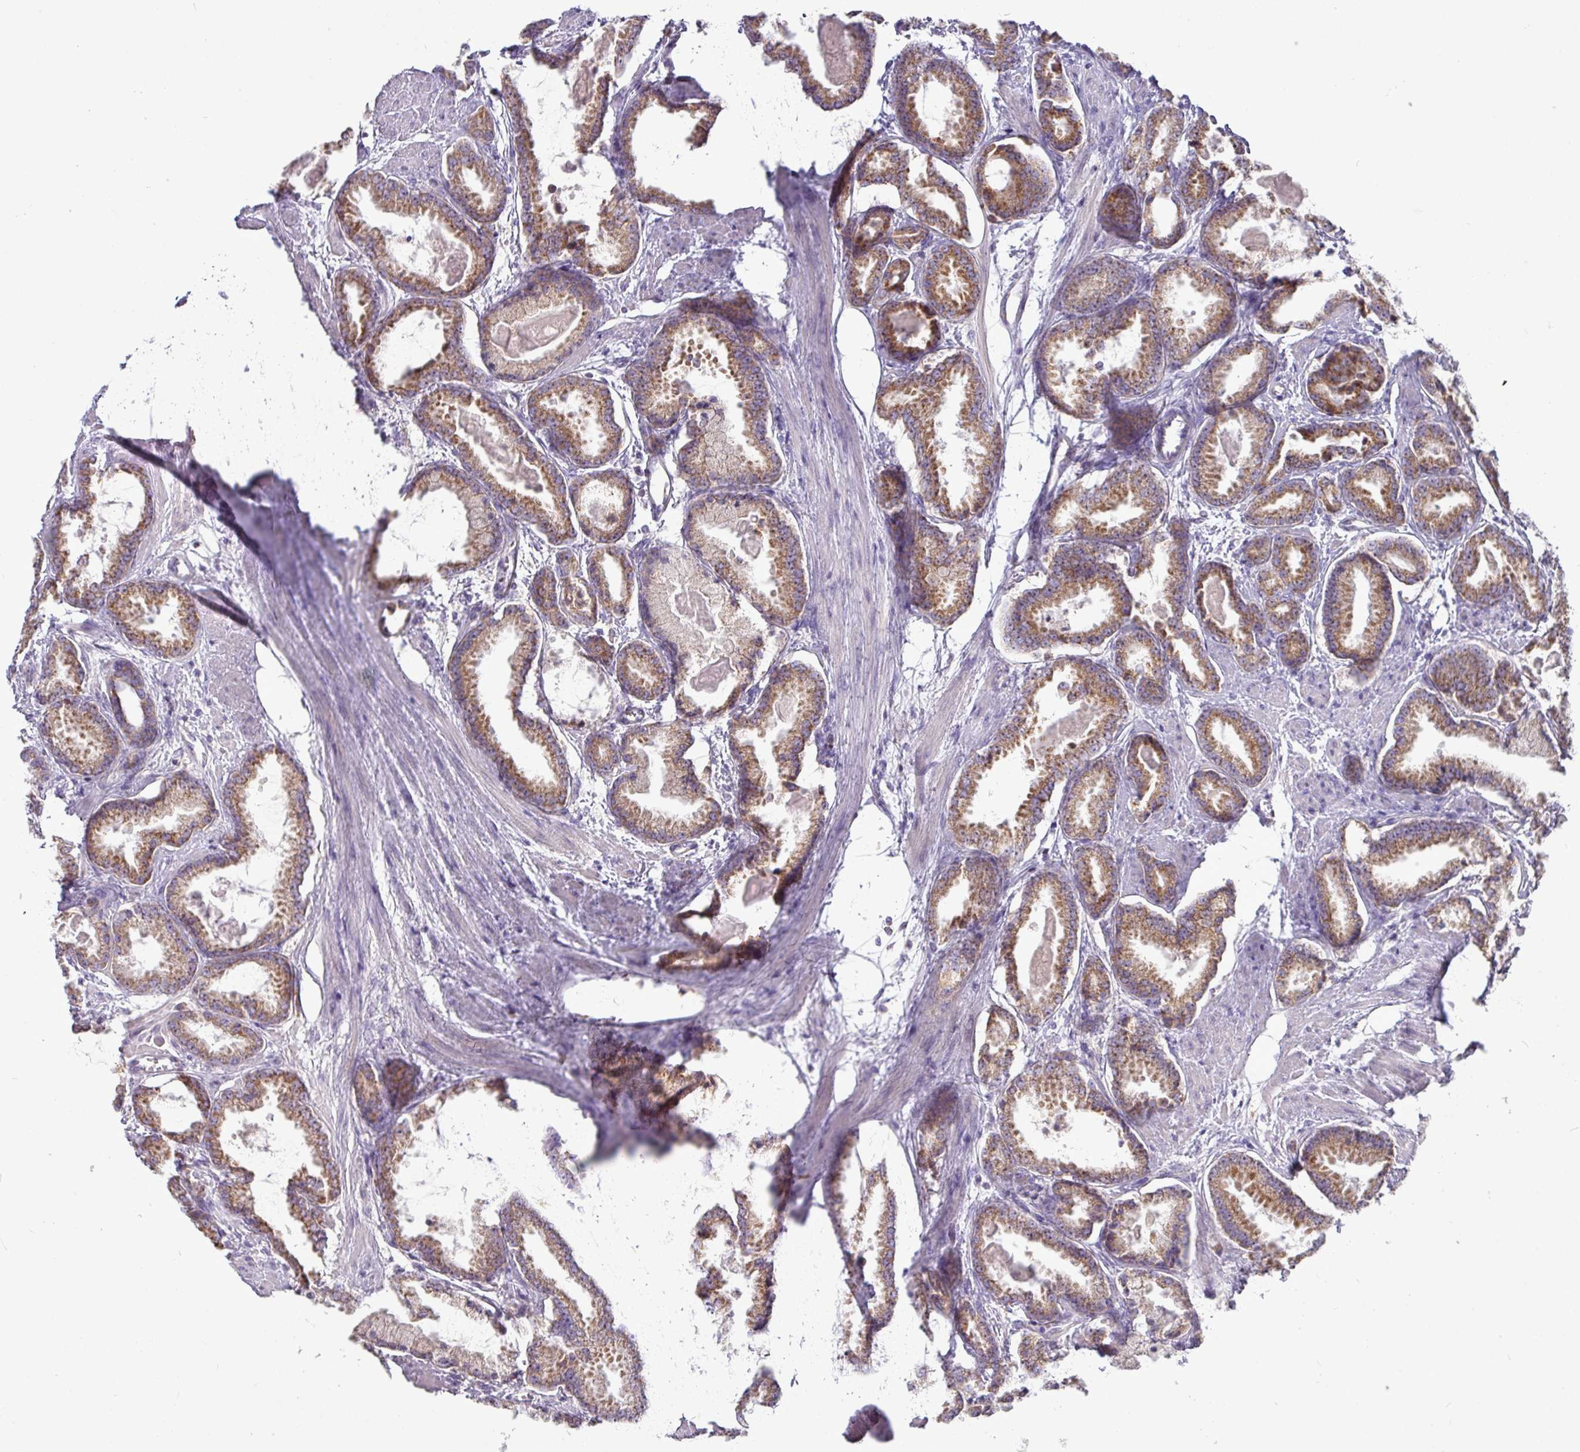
{"staining": {"intensity": "moderate", "quantity": ">75%", "location": "cytoplasmic/membranous"}, "tissue": "prostate cancer", "cell_type": "Tumor cells", "image_type": "cancer", "snomed": [{"axis": "morphology", "description": "Adenocarcinoma, Low grade"}, {"axis": "topography", "description": "Prostate"}], "caption": "Adenocarcinoma (low-grade) (prostate) stained with IHC reveals moderate cytoplasmic/membranous expression in approximately >75% of tumor cells.", "gene": "TRAPPC1", "patient": {"sex": "male", "age": 62}}